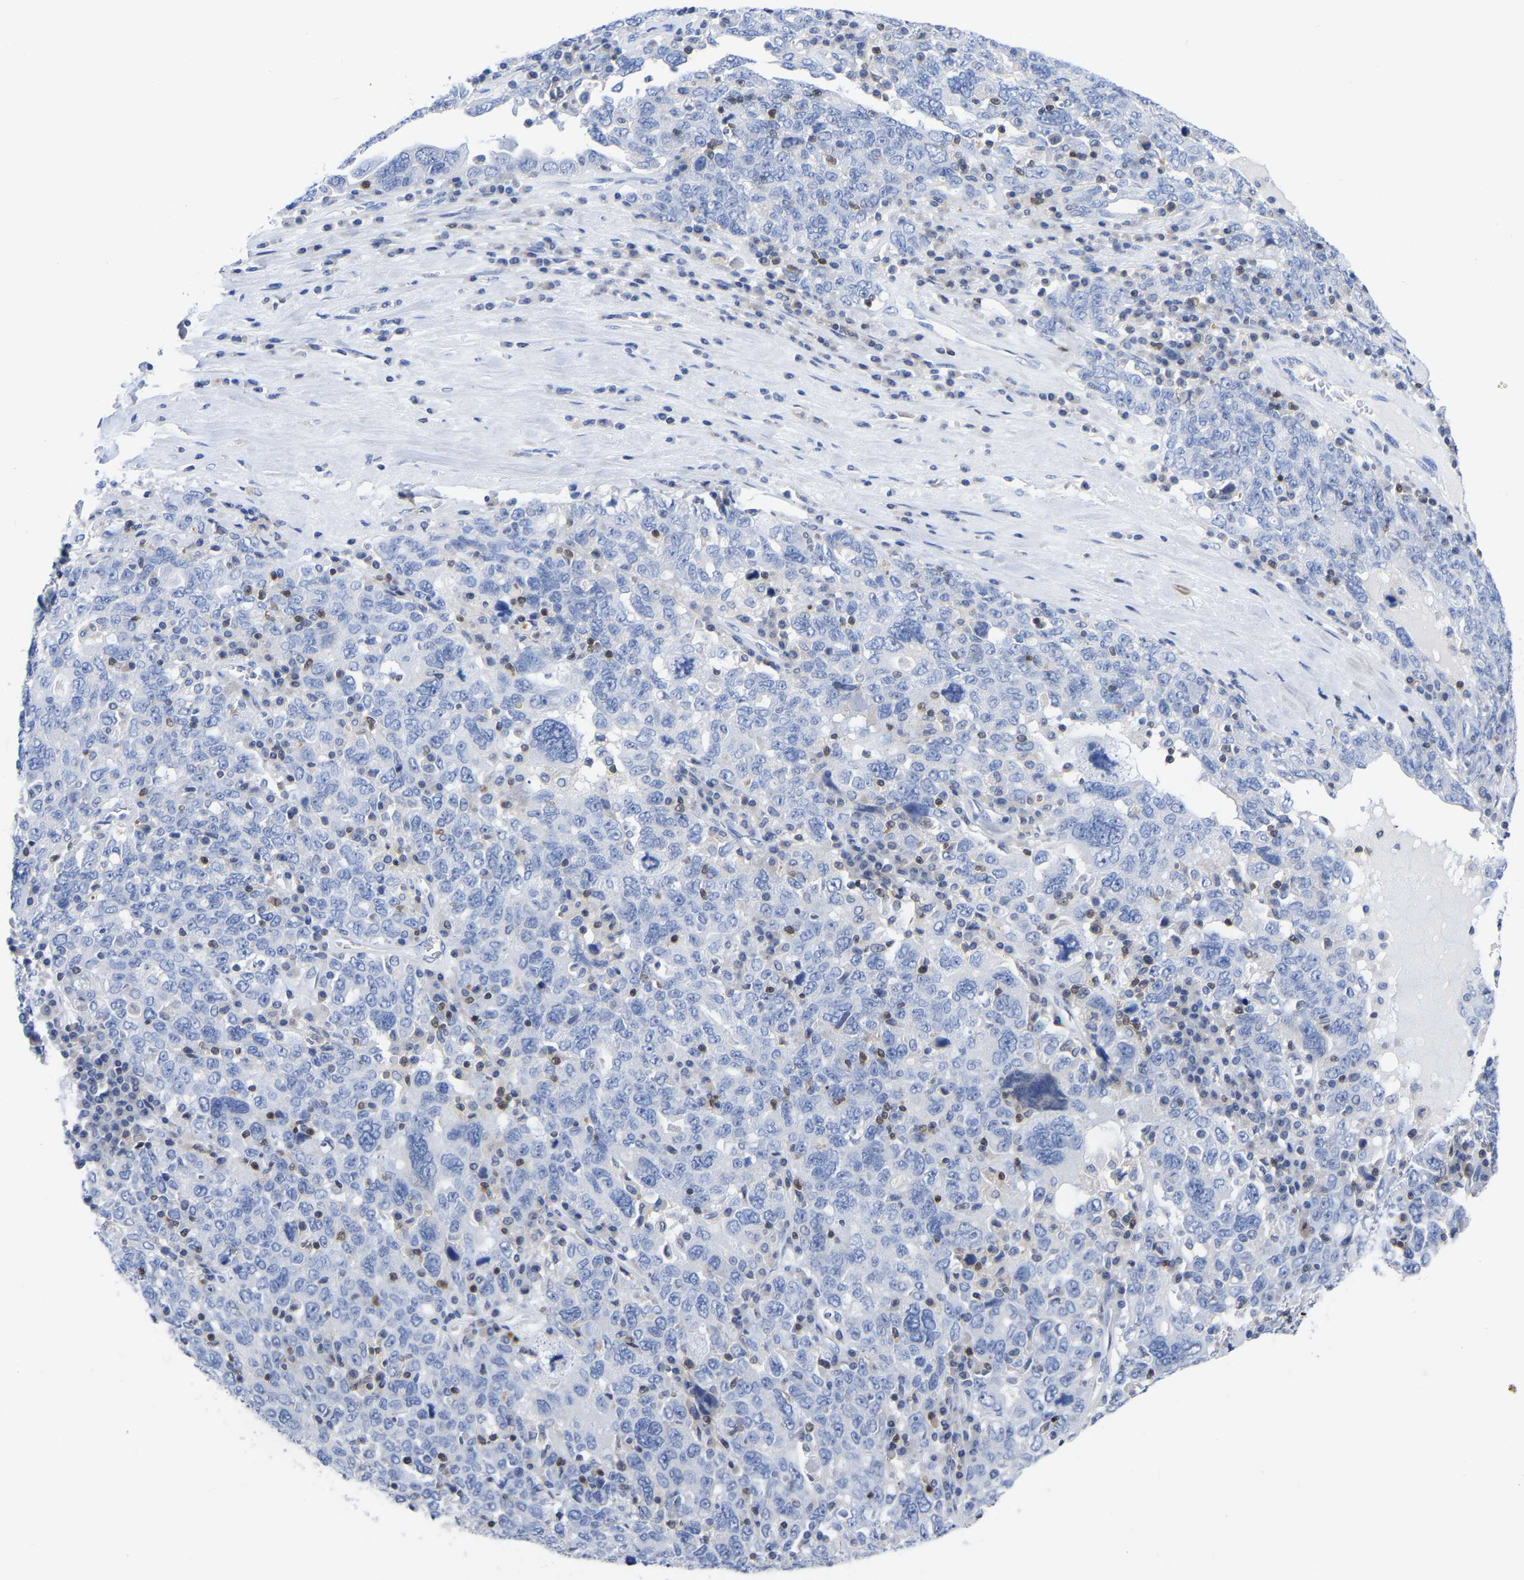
{"staining": {"intensity": "negative", "quantity": "none", "location": "none"}, "tissue": "ovarian cancer", "cell_type": "Tumor cells", "image_type": "cancer", "snomed": [{"axis": "morphology", "description": "Carcinoma, endometroid"}, {"axis": "topography", "description": "Ovary"}], "caption": "Tumor cells show no significant protein staining in ovarian cancer.", "gene": "PTPN7", "patient": {"sex": "female", "age": 62}}